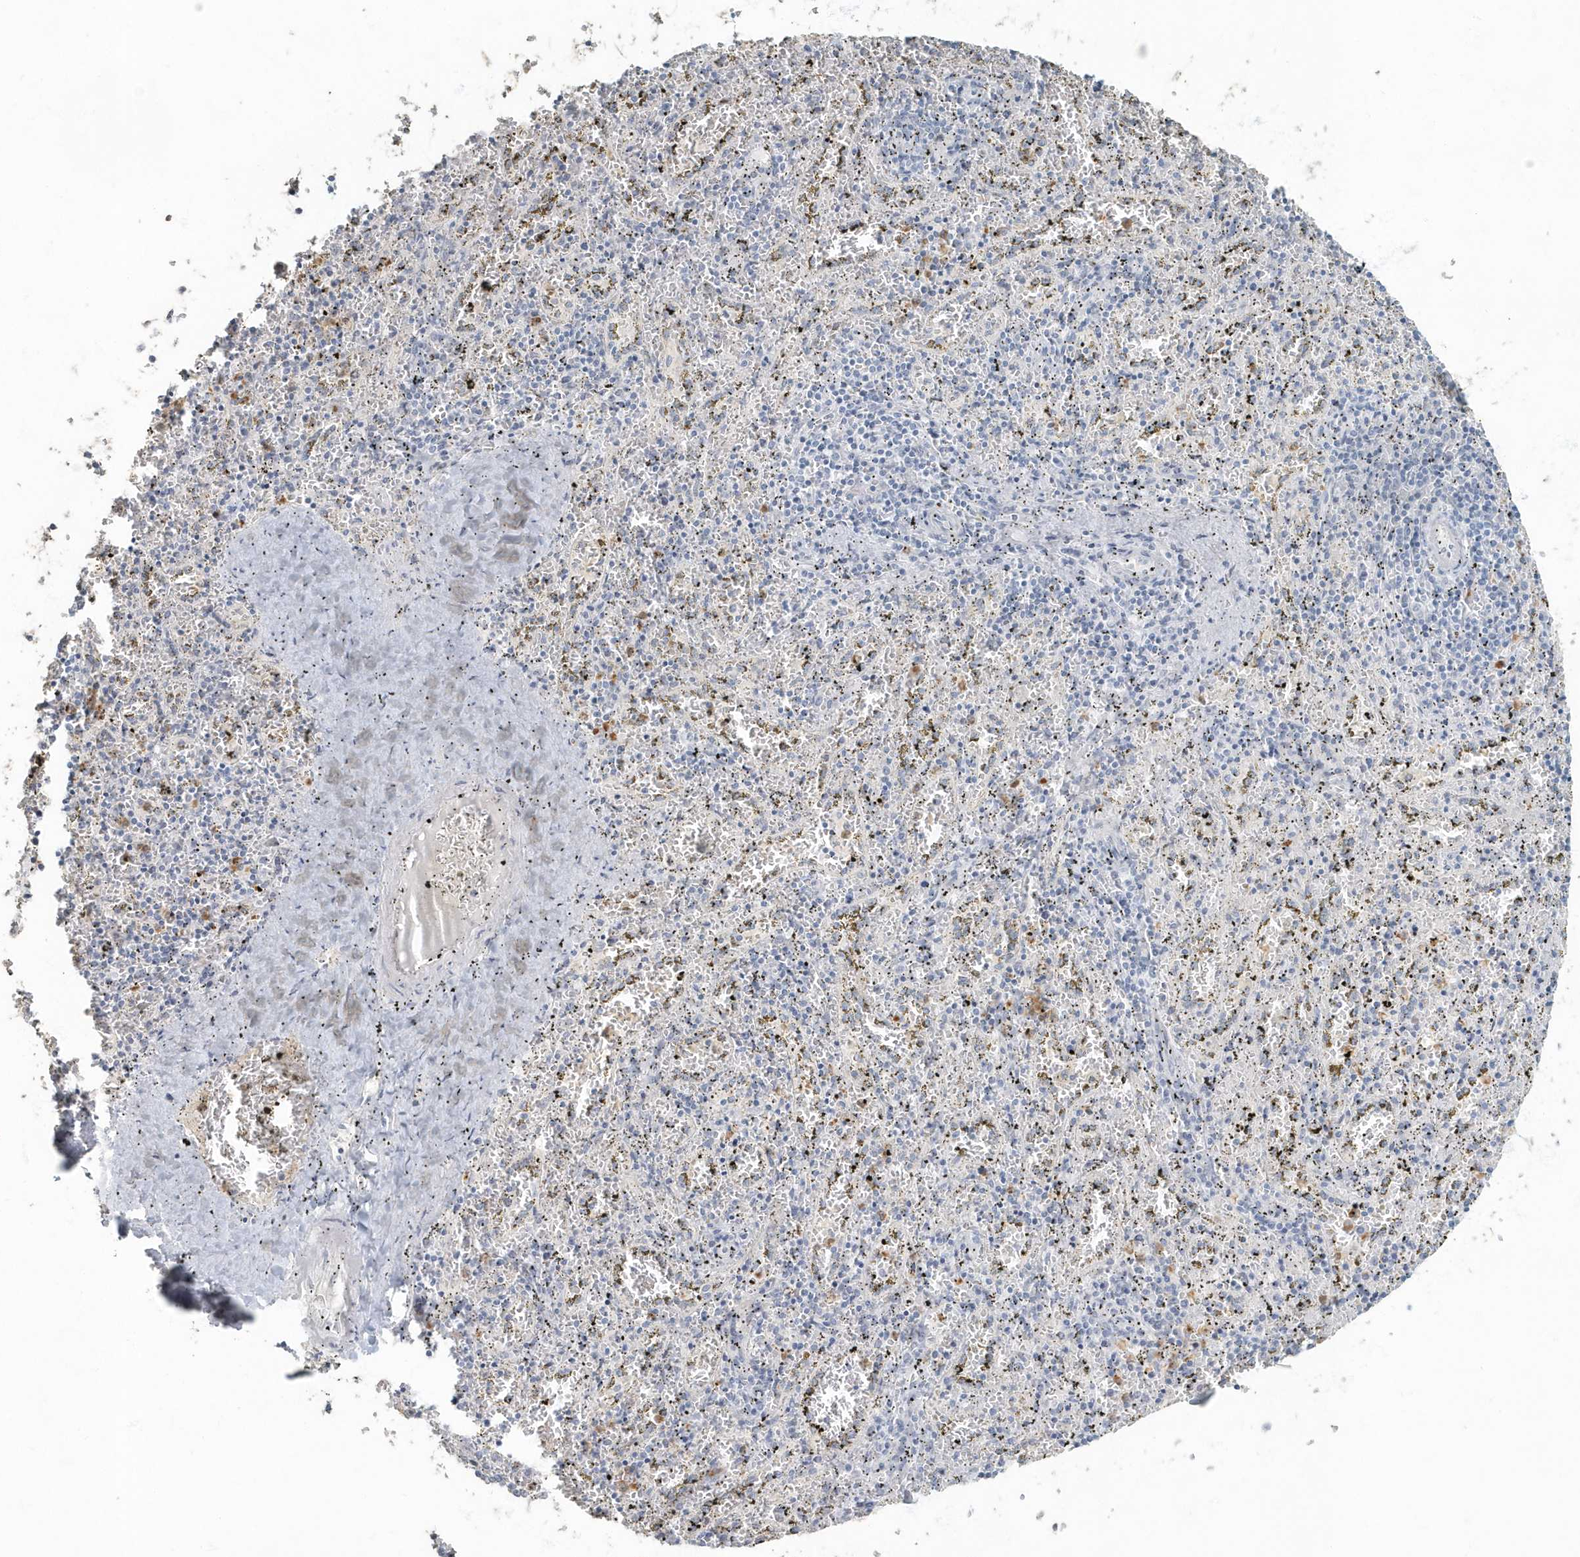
{"staining": {"intensity": "weak", "quantity": "<25%", "location": "cytoplasmic/membranous"}, "tissue": "spleen", "cell_type": "Cells in red pulp", "image_type": "normal", "snomed": [{"axis": "morphology", "description": "Normal tissue, NOS"}, {"axis": "topography", "description": "Spleen"}], "caption": "IHC photomicrograph of normal spleen: spleen stained with DAB exhibits no significant protein staining in cells in red pulp. (DAB (3,3'-diaminobenzidine) immunohistochemistry with hematoxylin counter stain).", "gene": "MYOT", "patient": {"sex": "male", "age": 11}}